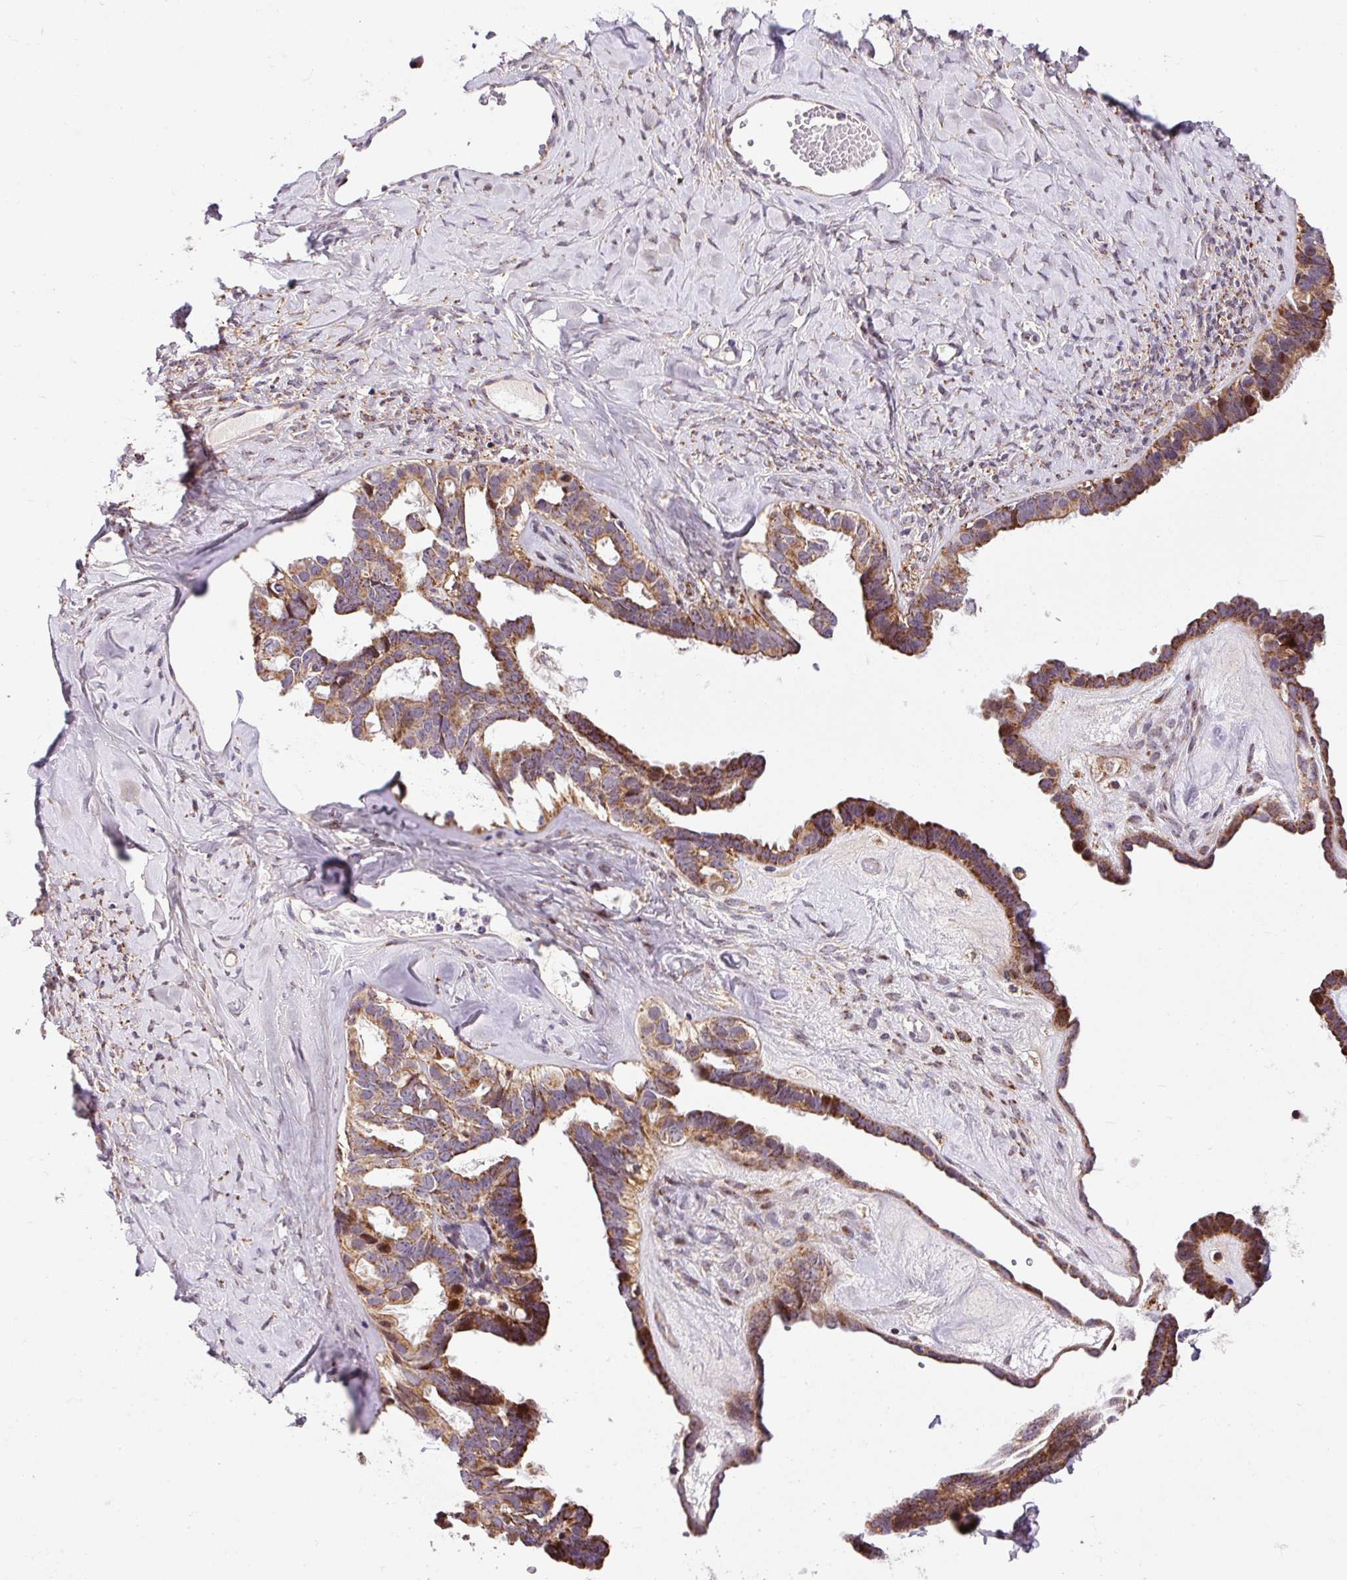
{"staining": {"intensity": "strong", "quantity": ">75%", "location": "cytoplasmic/membranous"}, "tissue": "ovarian cancer", "cell_type": "Tumor cells", "image_type": "cancer", "snomed": [{"axis": "morphology", "description": "Cystadenocarcinoma, serous, NOS"}, {"axis": "topography", "description": "Ovary"}], "caption": "Immunohistochemical staining of ovarian cancer reveals strong cytoplasmic/membranous protein positivity in about >75% of tumor cells.", "gene": "SARS2", "patient": {"sex": "female", "age": 69}}